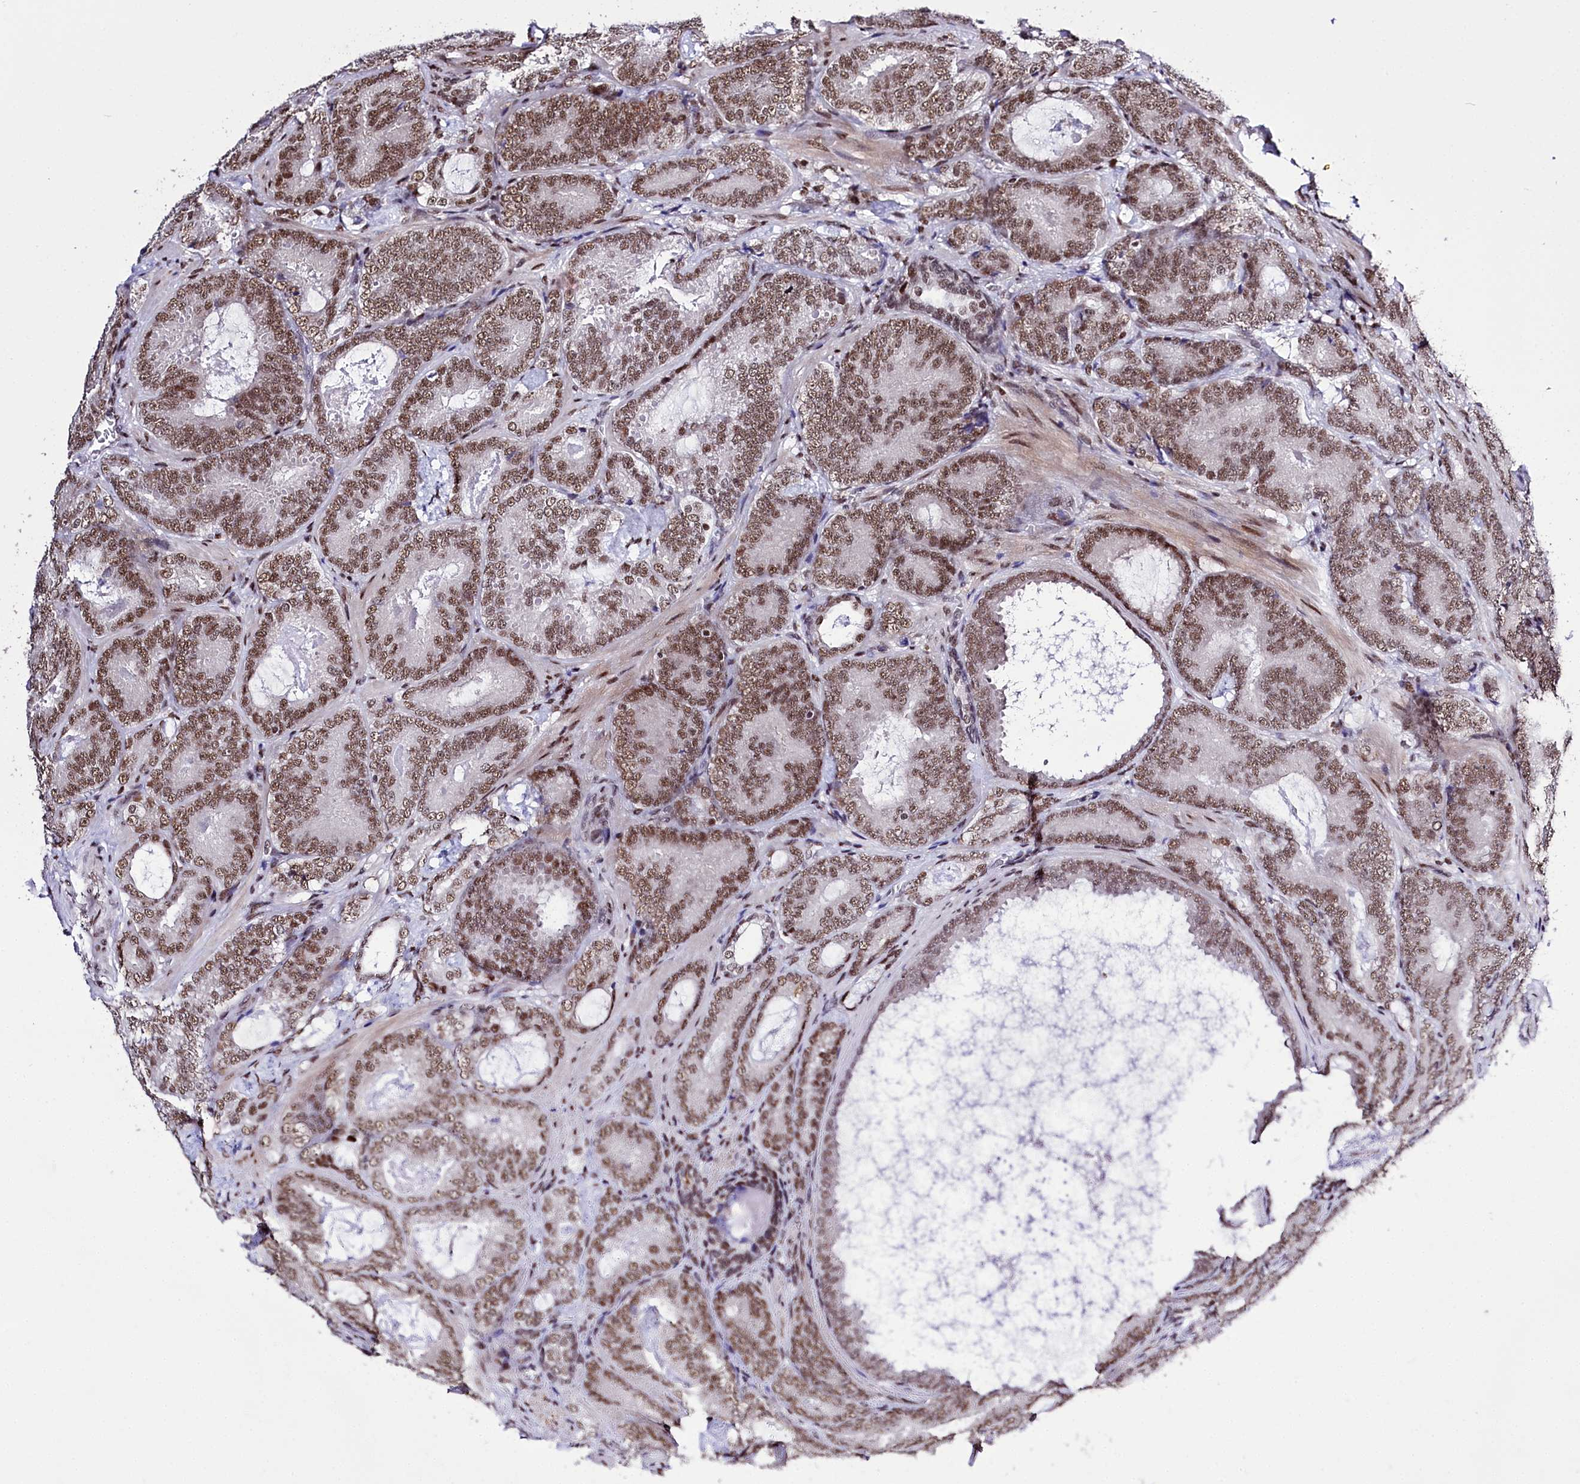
{"staining": {"intensity": "moderate", "quantity": ">75%", "location": "nuclear"}, "tissue": "prostate cancer", "cell_type": "Tumor cells", "image_type": "cancer", "snomed": [{"axis": "morphology", "description": "Adenocarcinoma, Low grade"}, {"axis": "topography", "description": "Prostate"}], "caption": "This histopathology image exhibits prostate cancer stained with immunohistochemistry (IHC) to label a protein in brown. The nuclear of tumor cells show moderate positivity for the protein. Nuclei are counter-stained blue.", "gene": "POU4F3", "patient": {"sex": "male", "age": 60}}